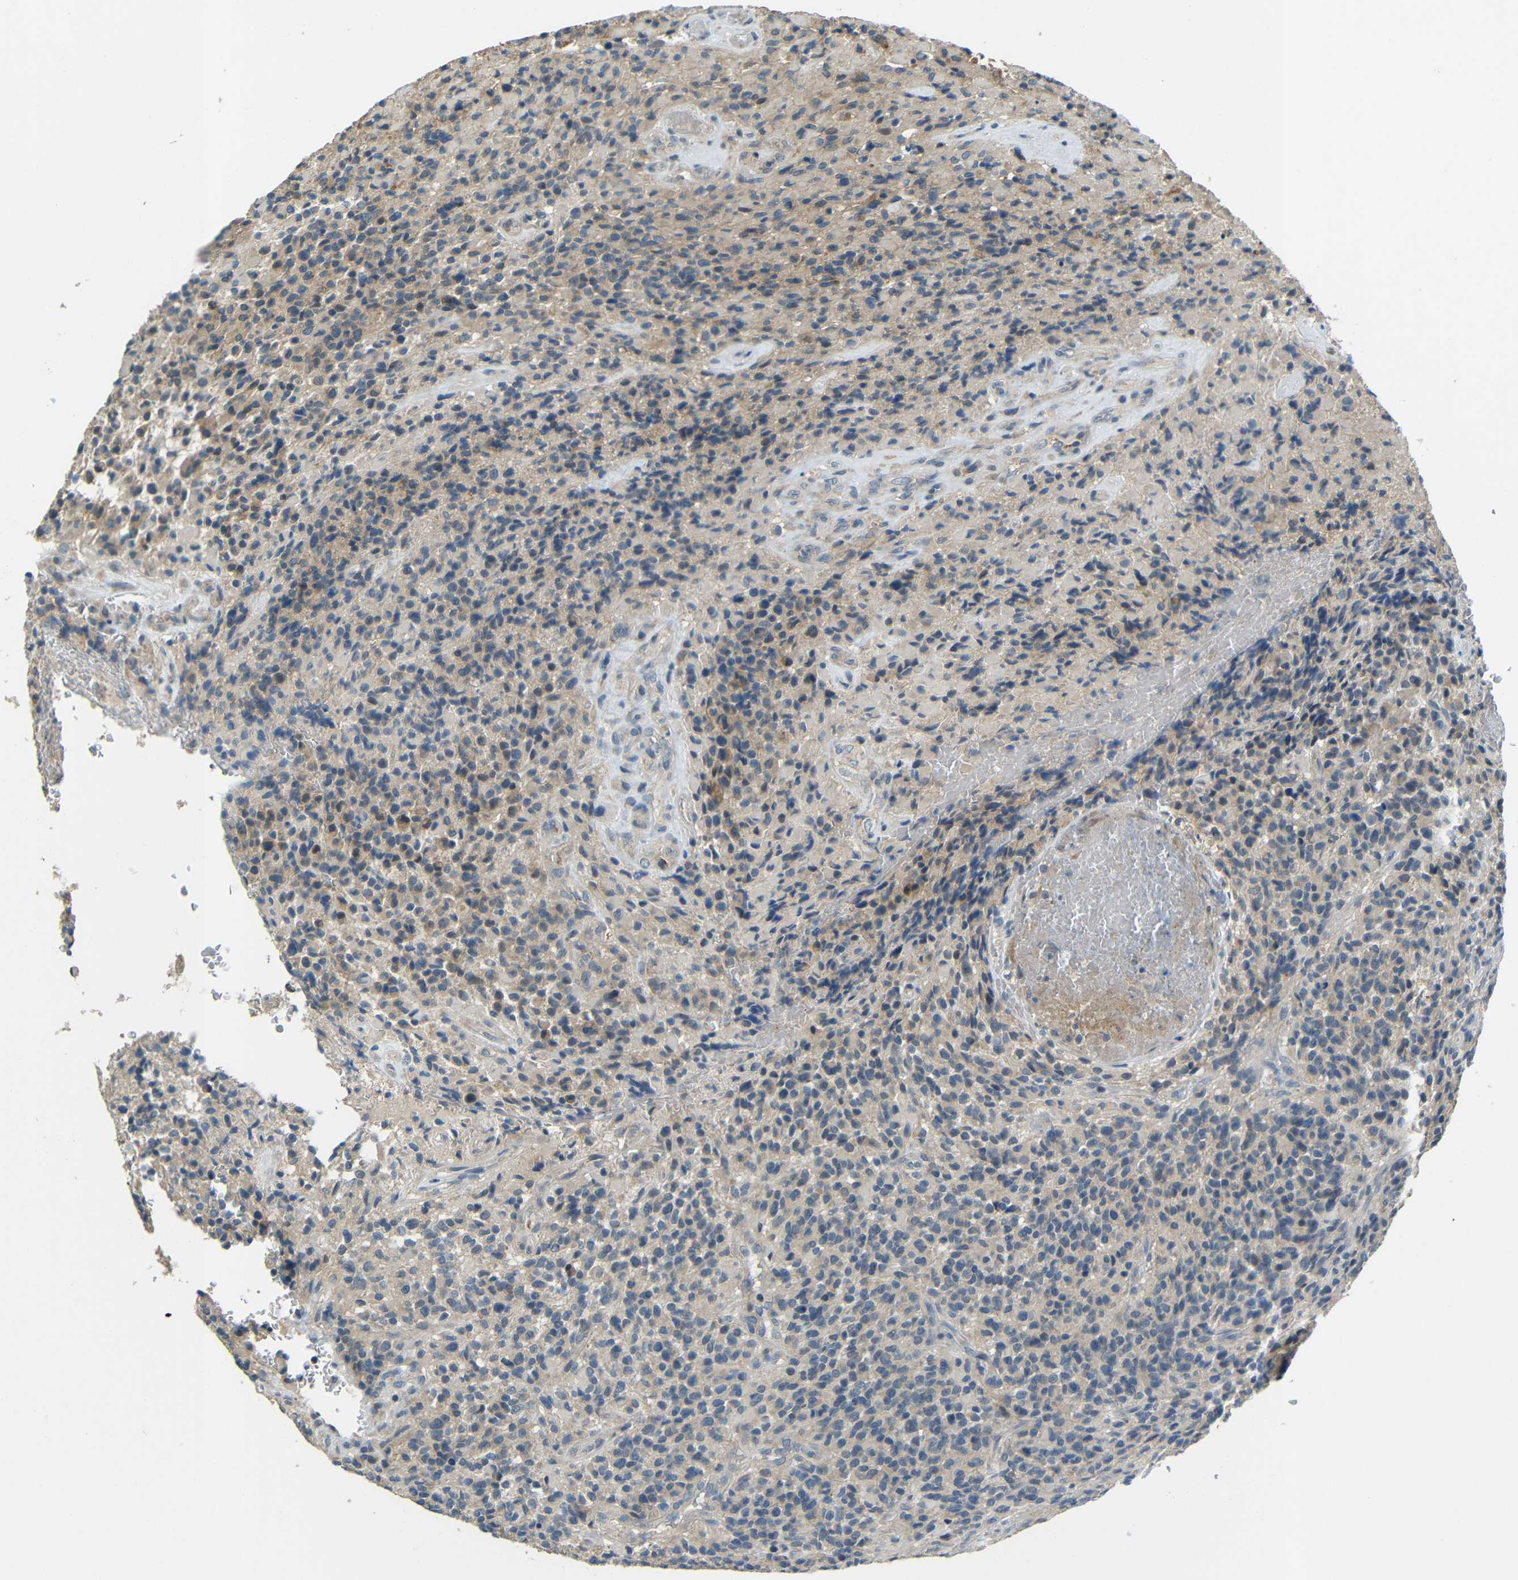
{"staining": {"intensity": "weak", "quantity": "25%-75%", "location": "cytoplasmic/membranous"}, "tissue": "glioma", "cell_type": "Tumor cells", "image_type": "cancer", "snomed": [{"axis": "morphology", "description": "Glioma, malignant, High grade"}, {"axis": "topography", "description": "Brain"}], "caption": "Protein analysis of malignant glioma (high-grade) tissue shows weak cytoplasmic/membranous staining in about 25%-75% of tumor cells.", "gene": "FNDC3A", "patient": {"sex": "male", "age": 71}}